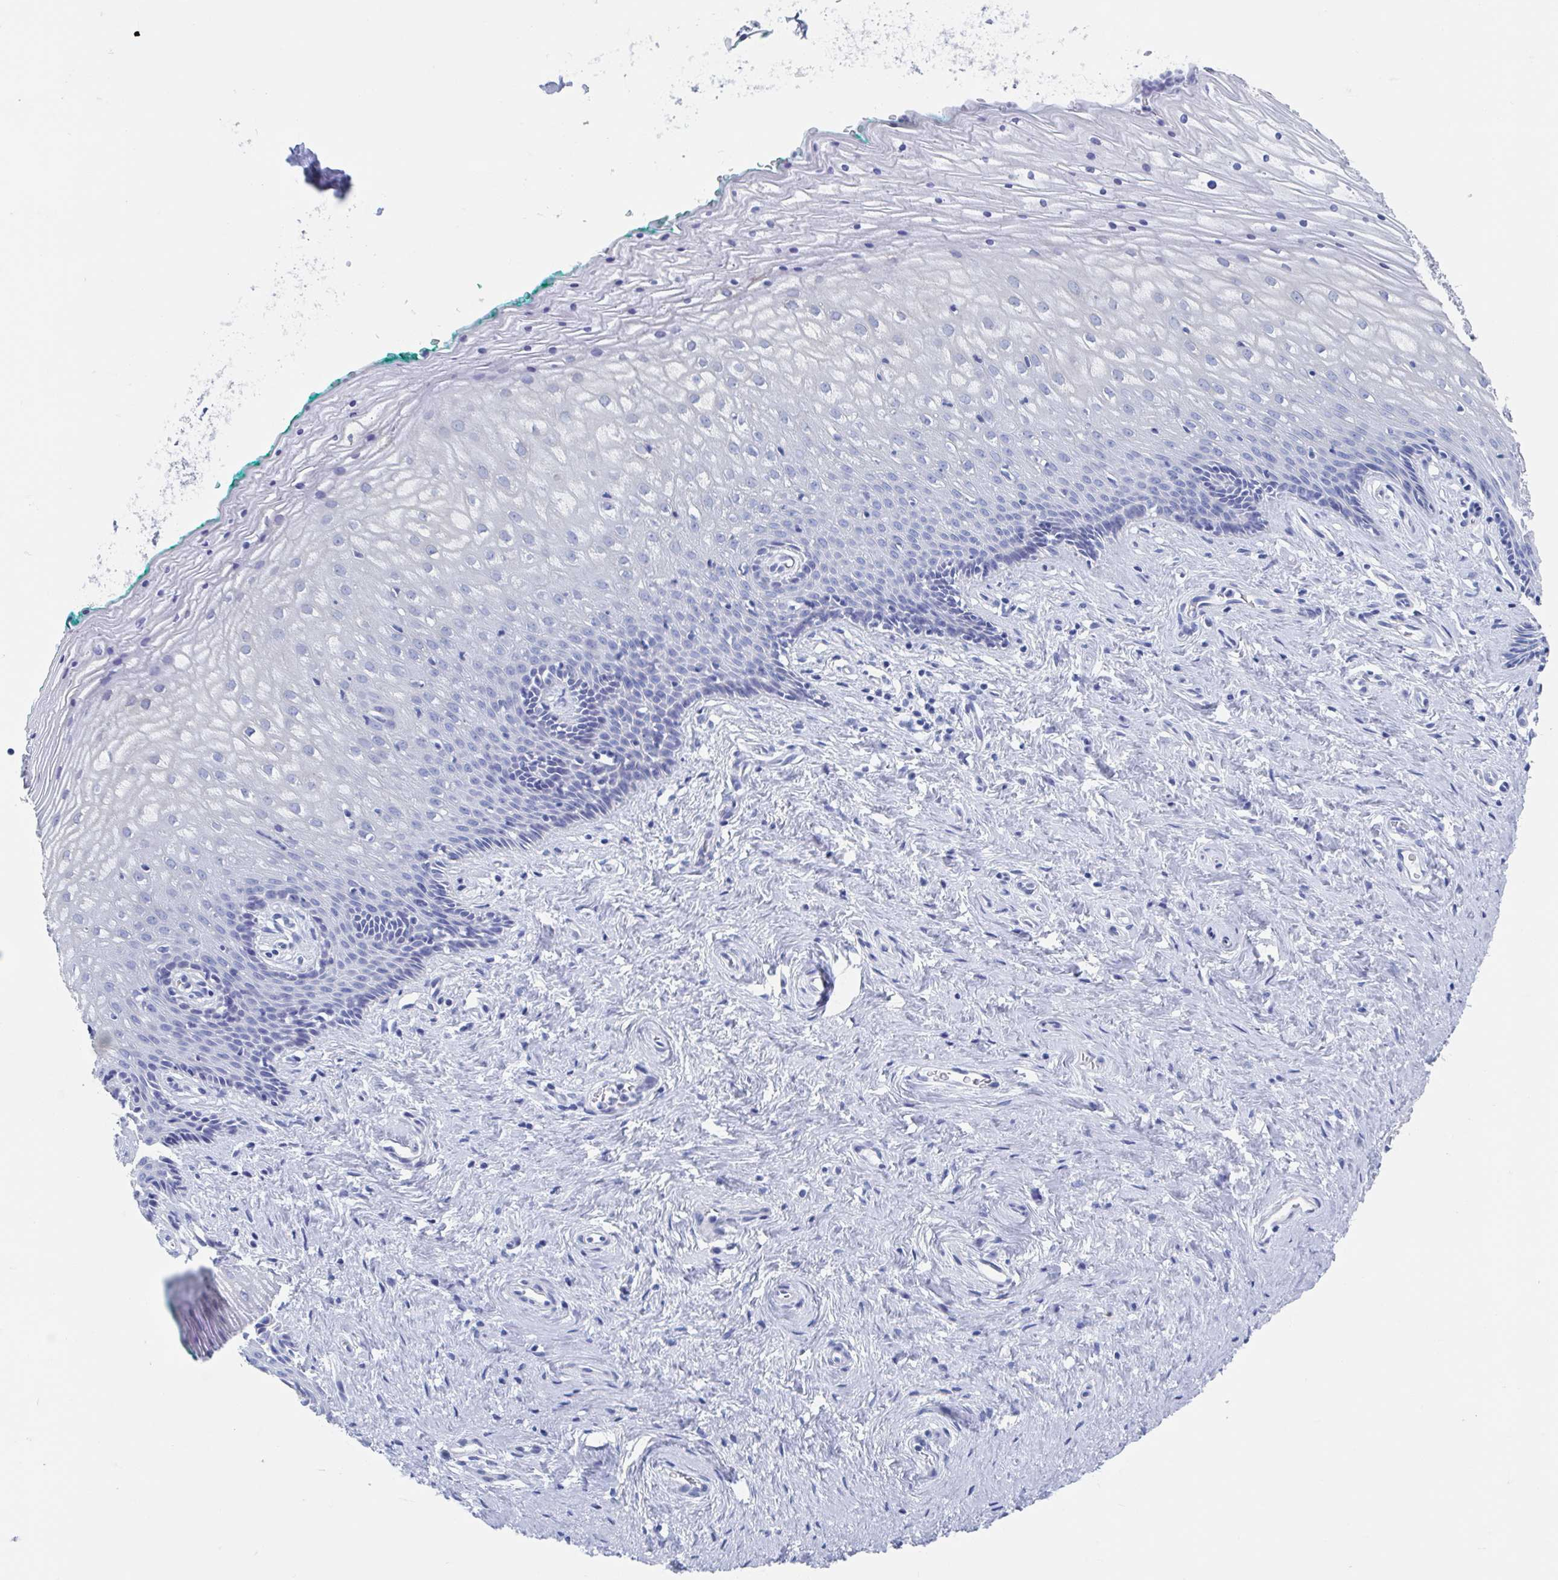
{"staining": {"intensity": "negative", "quantity": "none", "location": "none"}, "tissue": "vagina", "cell_type": "Squamous epithelial cells", "image_type": "normal", "snomed": [{"axis": "morphology", "description": "Normal tissue, NOS"}, {"axis": "topography", "description": "Vagina"}], "caption": "Squamous epithelial cells show no significant protein staining in unremarkable vagina.", "gene": "SHCBP1L", "patient": {"sex": "female", "age": 45}}